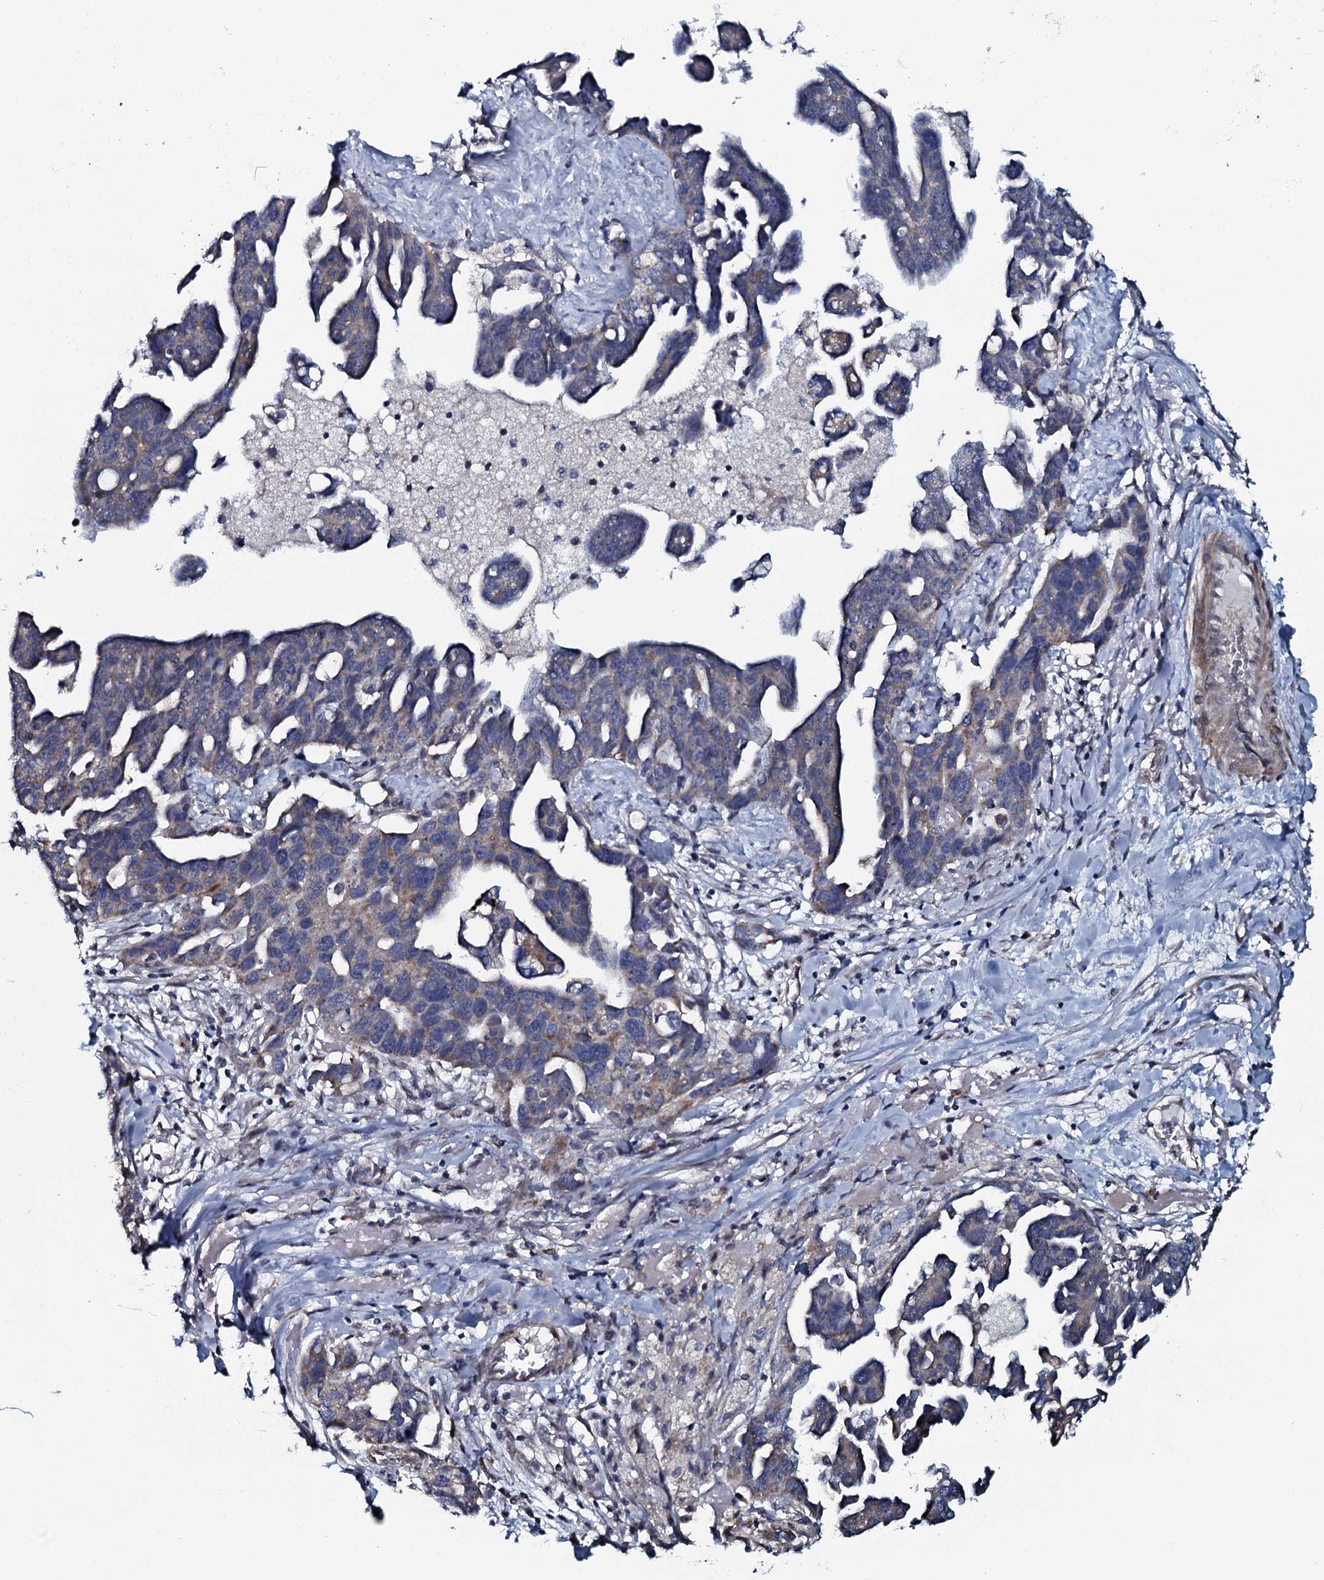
{"staining": {"intensity": "weak", "quantity": "<25%", "location": "cytoplasmic/membranous"}, "tissue": "ovarian cancer", "cell_type": "Tumor cells", "image_type": "cancer", "snomed": [{"axis": "morphology", "description": "Cystadenocarcinoma, serous, NOS"}, {"axis": "topography", "description": "Ovary"}], "caption": "IHC of human ovarian cancer (serous cystadenocarcinoma) exhibits no staining in tumor cells.", "gene": "KCTD4", "patient": {"sex": "female", "age": 54}}